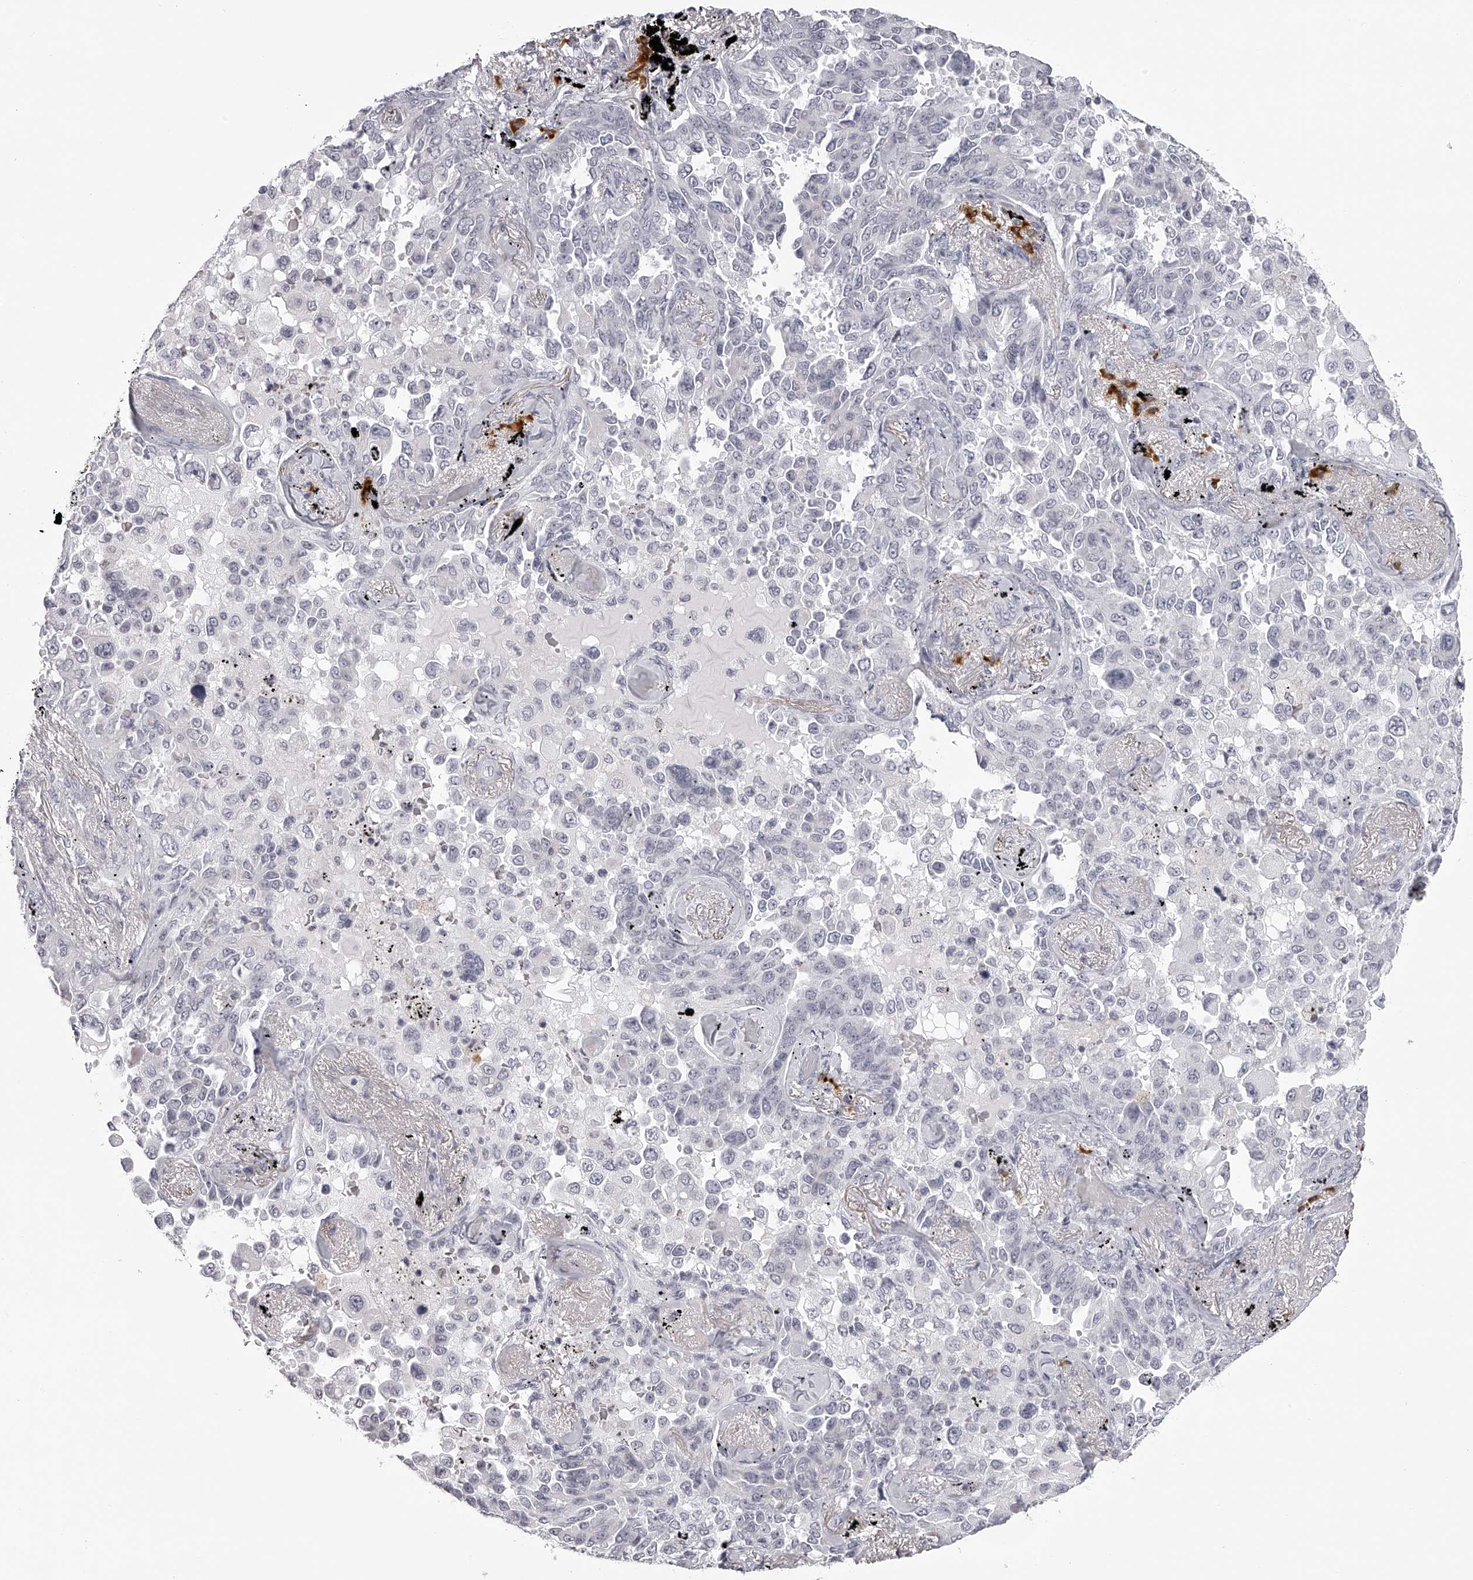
{"staining": {"intensity": "negative", "quantity": "none", "location": "none"}, "tissue": "lung cancer", "cell_type": "Tumor cells", "image_type": "cancer", "snomed": [{"axis": "morphology", "description": "Adenocarcinoma, NOS"}, {"axis": "topography", "description": "Lung"}], "caption": "An image of lung cancer stained for a protein shows no brown staining in tumor cells. (Stains: DAB IHC with hematoxylin counter stain, Microscopy: brightfield microscopy at high magnification).", "gene": "SEC11C", "patient": {"sex": "female", "age": 67}}